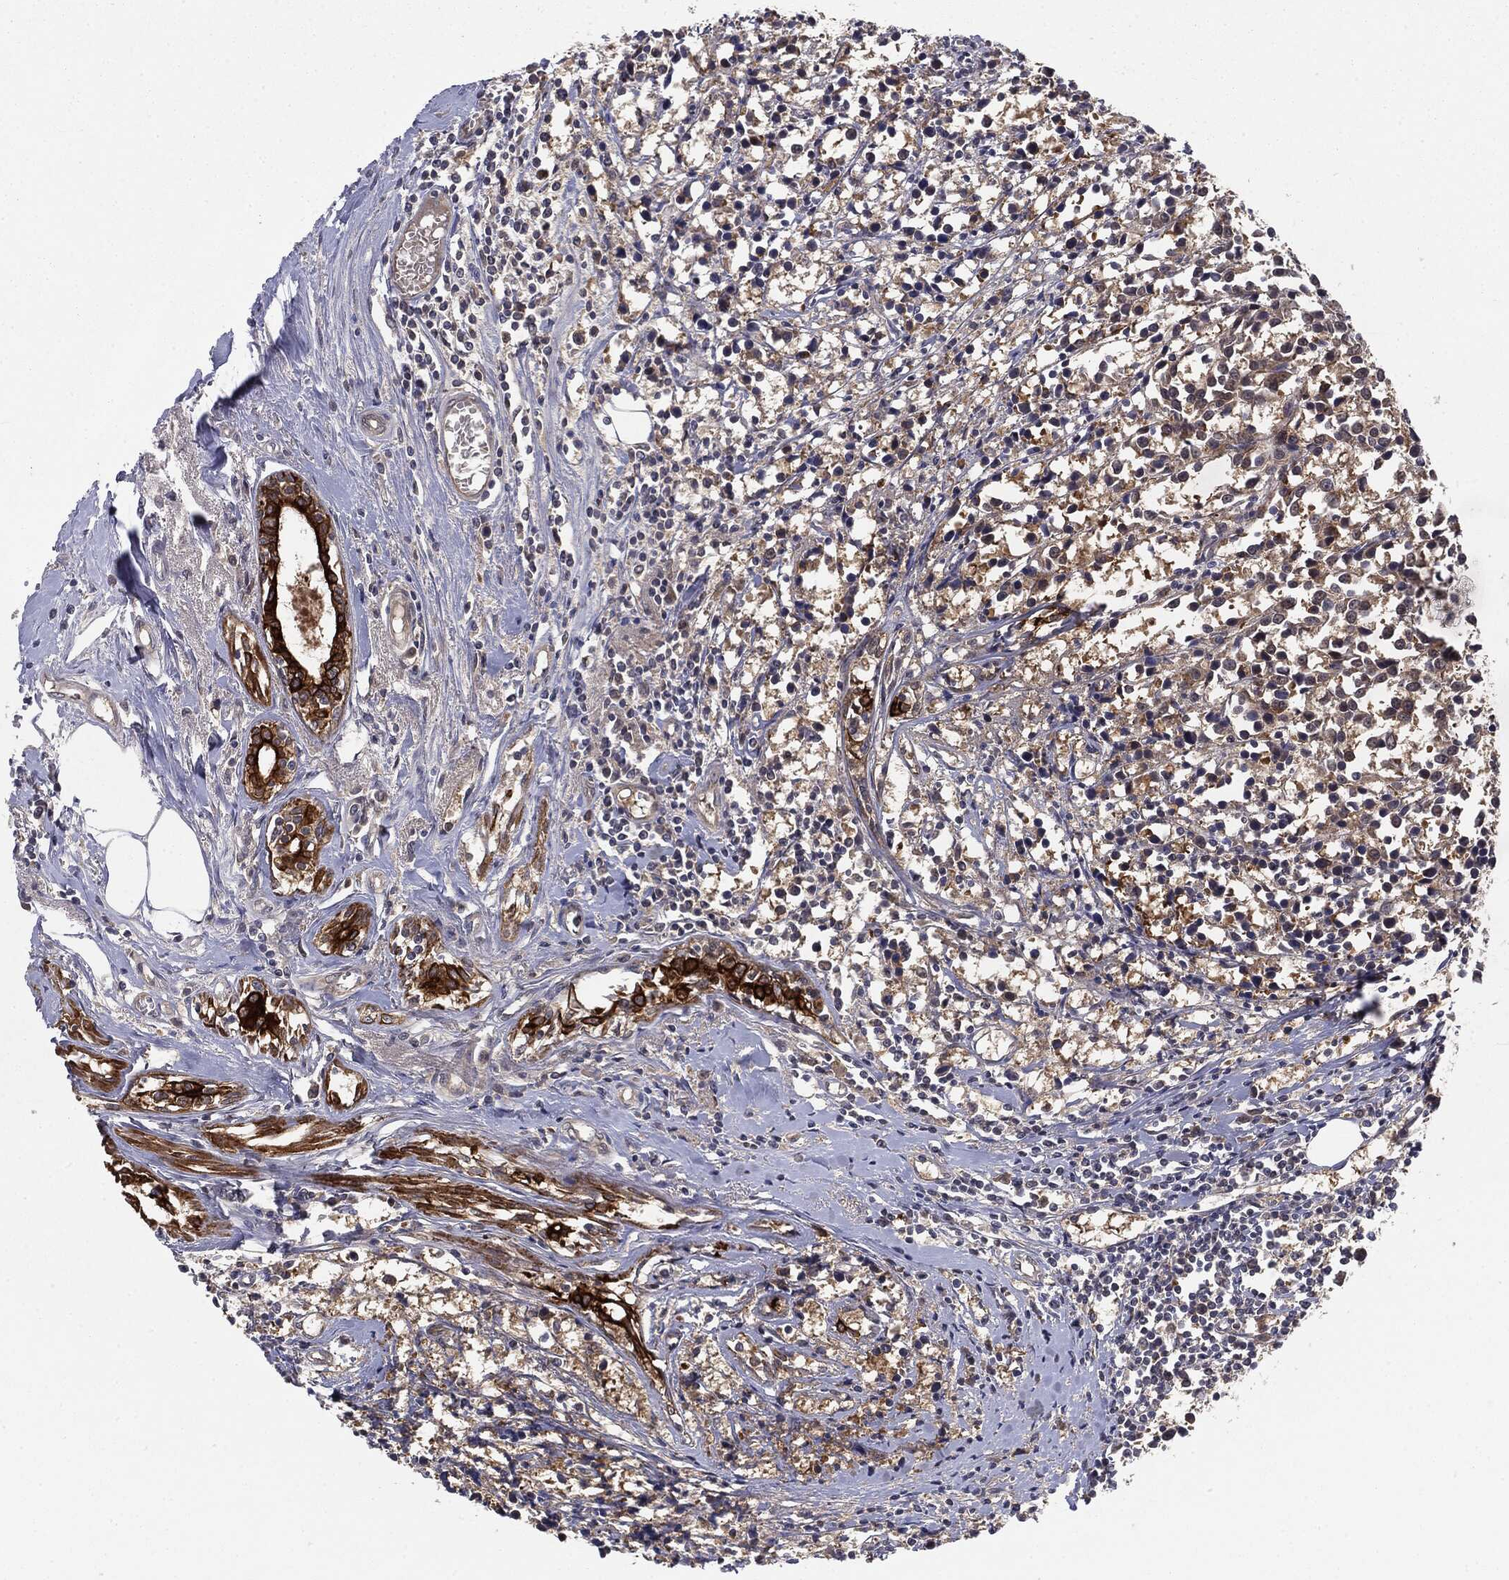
{"staining": {"intensity": "strong", "quantity": ">75%", "location": "cytoplasmic/membranous"}, "tissue": "breast cancer", "cell_type": "Tumor cells", "image_type": "cancer", "snomed": [{"axis": "morphology", "description": "Duct carcinoma"}, {"axis": "topography", "description": "Breast"}], "caption": "IHC micrograph of human breast cancer stained for a protein (brown), which displays high levels of strong cytoplasmic/membranous staining in approximately >75% of tumor cells.", "gene": "KRT7", "patient": {"sex": "female", "age": 80}}